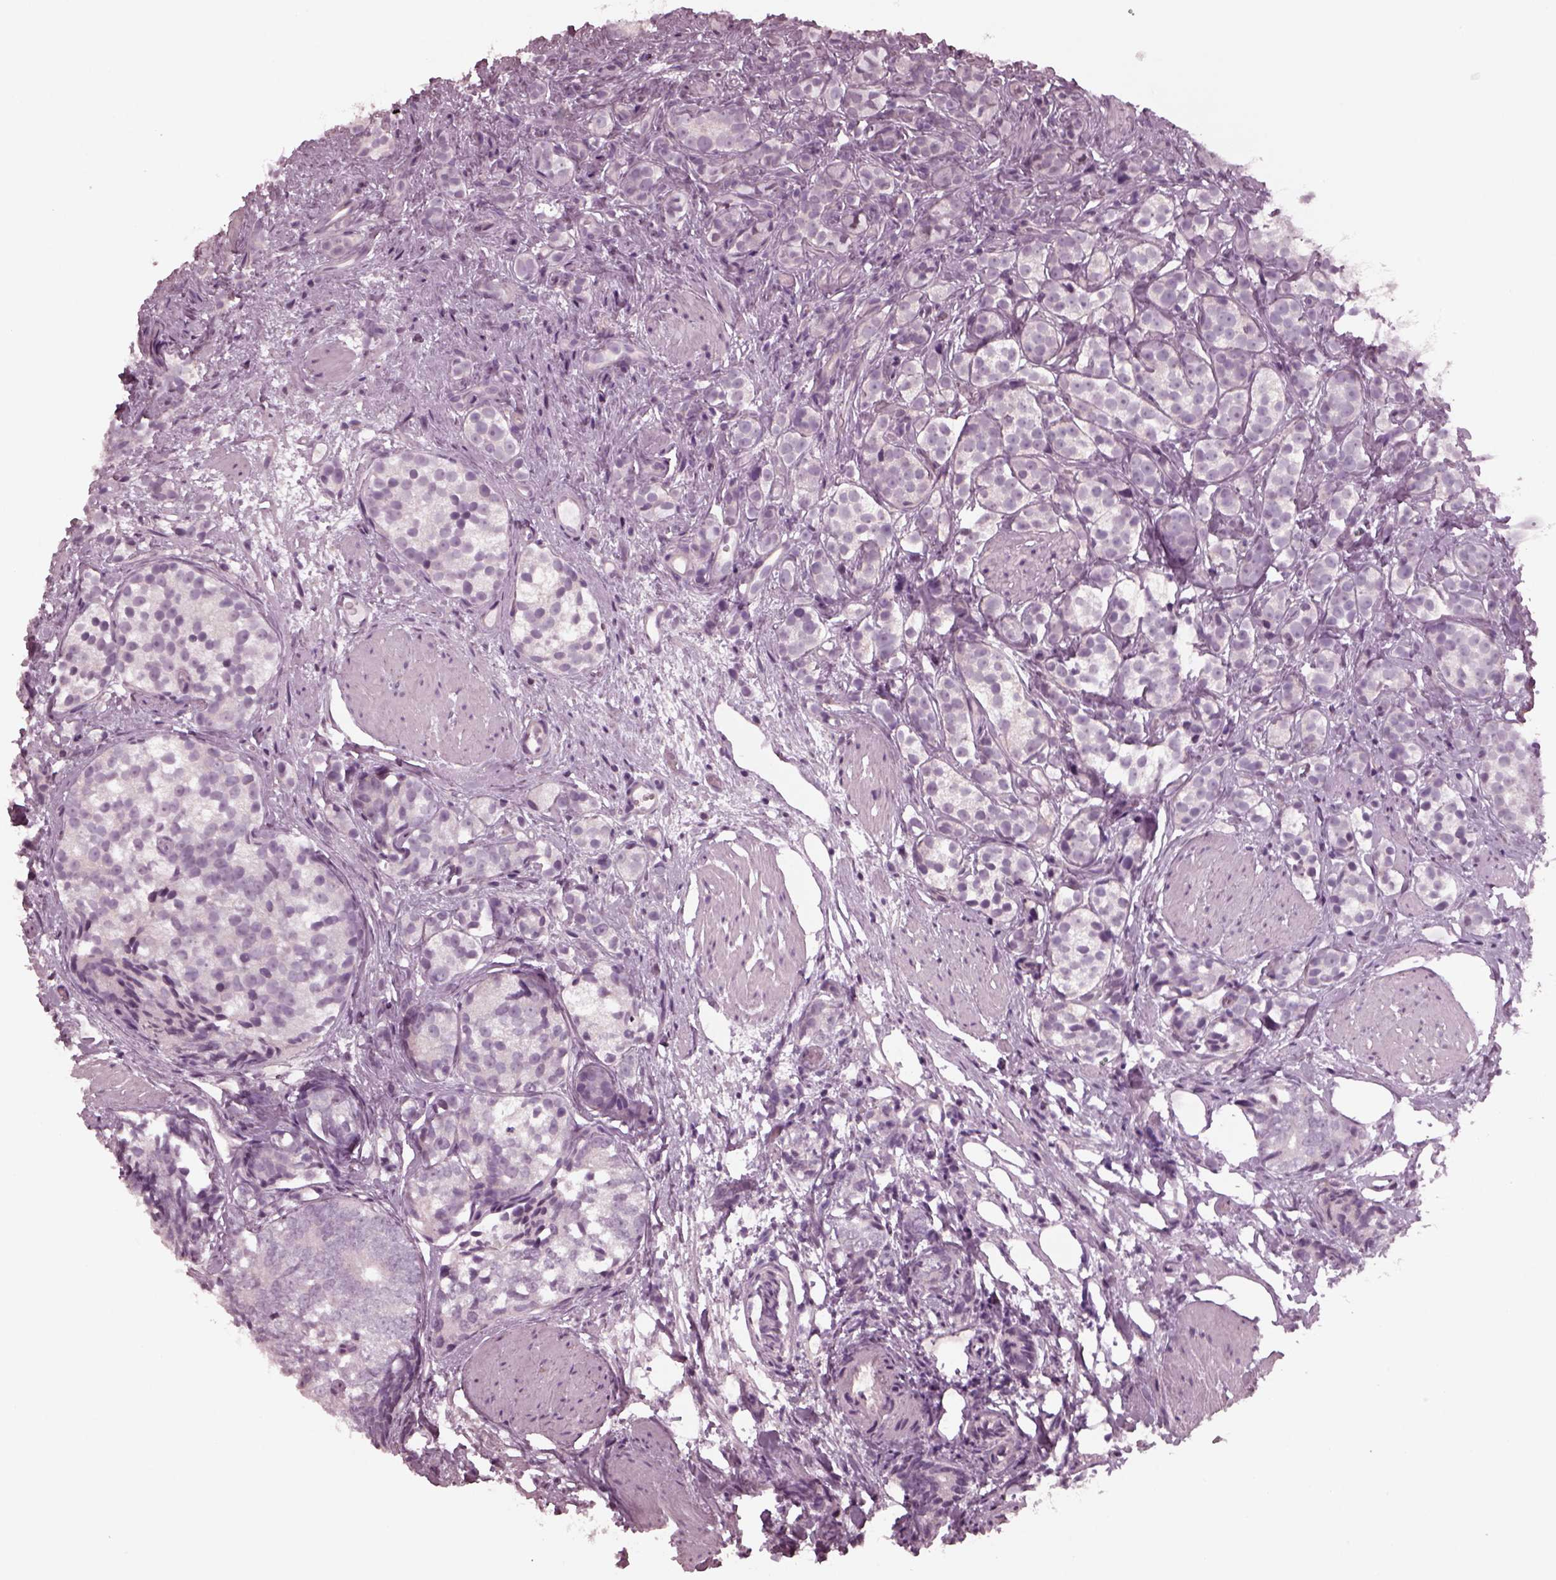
{"staining": {"intensity": "negative", "quantity": "none", "location": "none"}, "tissue": "prostate cancer", "cell_type": "Tumor cells", "image_type": "cancer", "snomed": [{"axis": "morphology", "description": "Adenocarcinoma, High grade"}, {"axis": "topography", "description": "Prostate"}], "caption": "Photomicrograph shows no significant protein expression in tumor cells of prostate cancer (high-grade adenocarcinoma). The staining is performed using DAB (3,3'-diaminobenzidine) brown chromogen with nuclei counter-stained in using hematoxylin.", "gene": "YY2", "patient": {"sex": "male", "age": 53}}